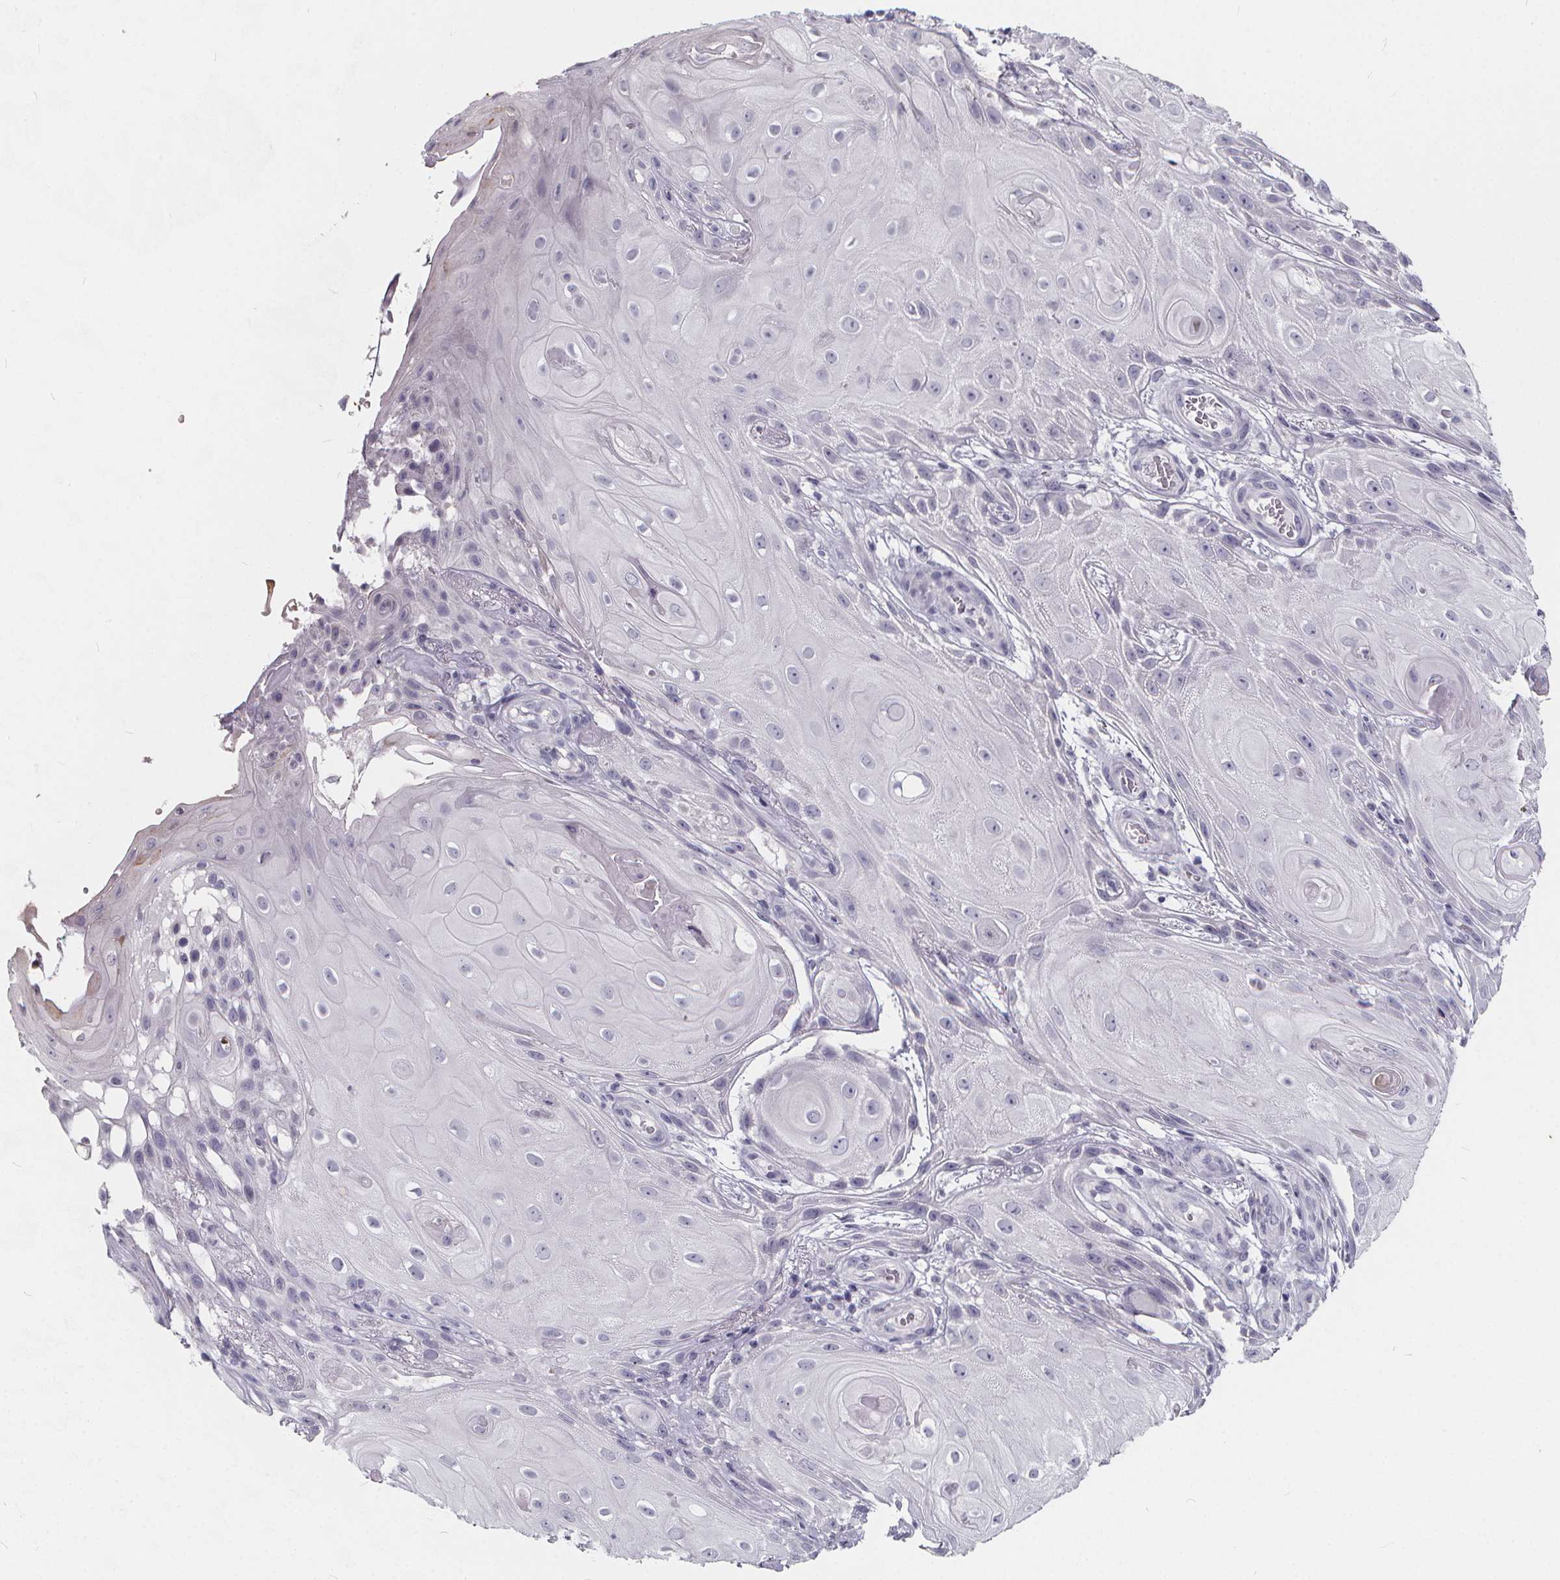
{"staining": {"intensity": "negative", "quantity": "none", "location": "none"}, "tissue": "skin cancer", "cell_type": "Tumor cells", "image_type": "cancer", "snomed": [{"axis": "morphology", "description": "Squamous cell carcinoma, NOS"}, {"axis": "topography", "description": "Skin"}], "caption": "Human skin cancer stained for a protein using immunohistochemistry reveals no staining in tumor cells.", "gene": "SPEF2", "patient": {"sex": "male", "age": 62}}